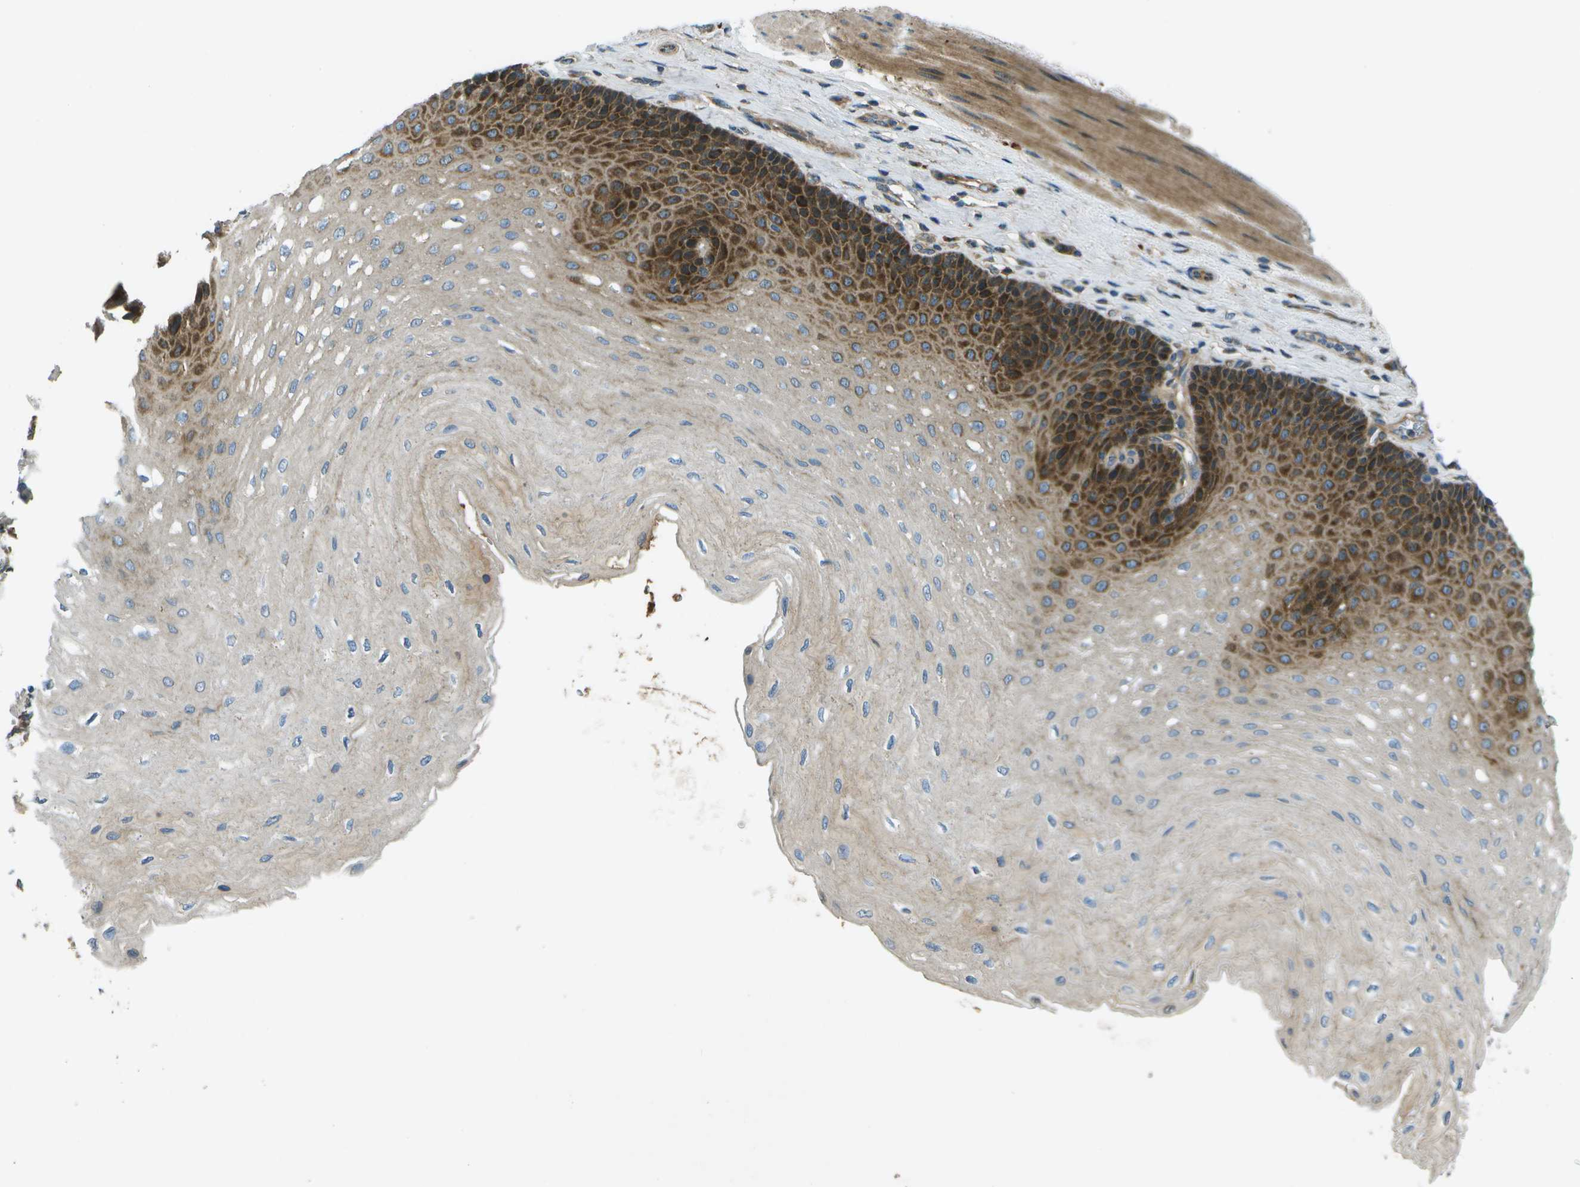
{"staining": {"intensity": "strong", "quantity": "<25%", "location": "cytoplasmic/membranous"}, "tissue": "esophagus", "cell_type": "Squamous epithelial cells", "image_type": "normal", "snomed": [{"axis": "morphology", "description": "Normal tissue, NOS"}, {"axis": "topography", "description": "Esophagus"}], "caption": "An image showing strong cytoplasmic/membranous staining in about <25% of squamous epithelial cells in unremarkable esophagus, as visualized by brown immunohistochemical staining.", "gene": "PXYLP1", "patient": {"sex": "female", "age": 72}}